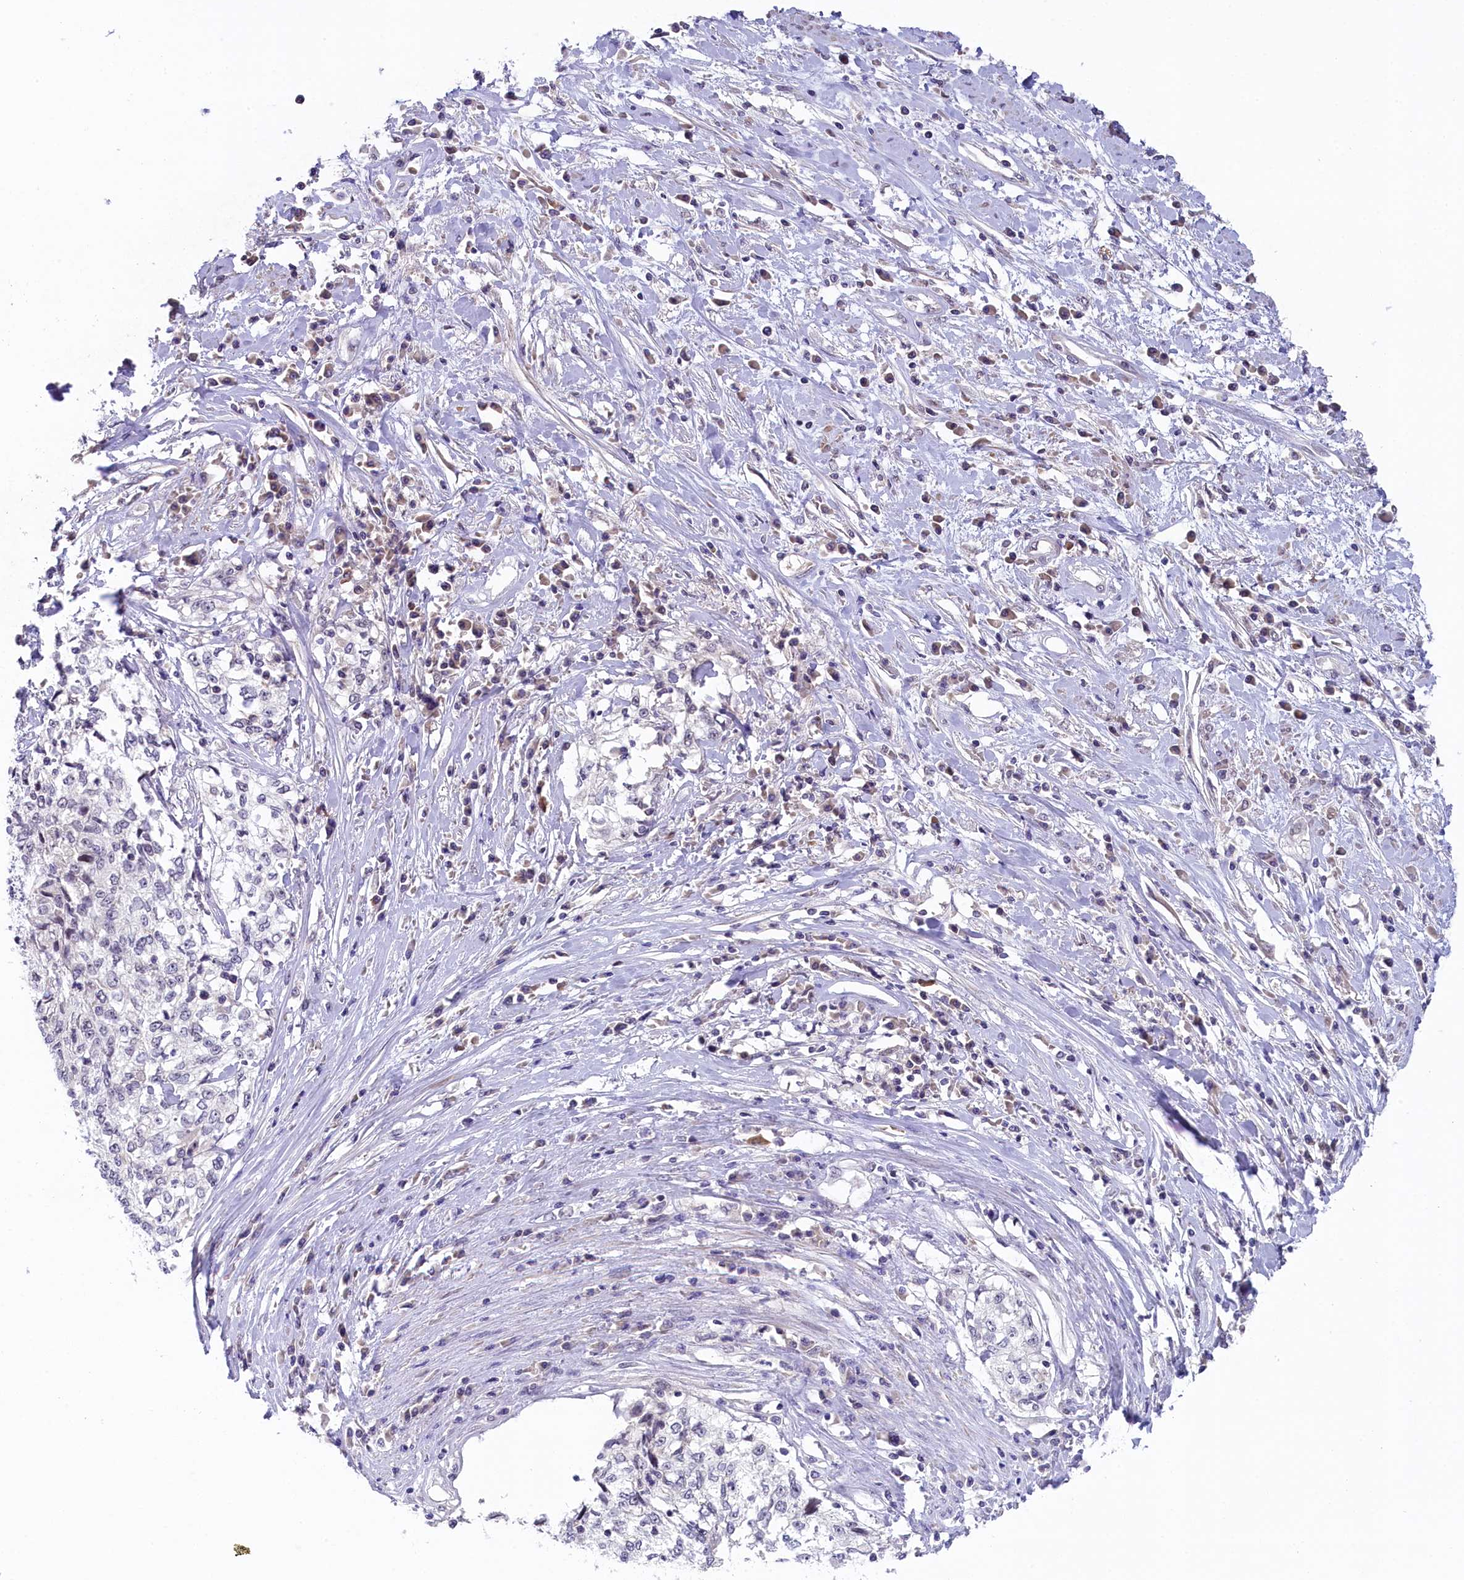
{"staining": {"intensity": "negative", "quantity": "none", "location": "none"}, "tissue": "cervical cancer", "cell_type": "Tumor cells", "image_type": "cancer", "snomed": [{"axis": "morphology", "description": "Squamous cell carcinoma, NOS"}, {"axis": "topography", "description": "Cervix"}], "caption": "Human cervical cancer (squamous cell carcinoma) stained for a protein using immunohistochemistry exhibits no positivity in tumor cells.", "gene": "CRAMP1", "patient": {"sex": "female", "age": 57}}